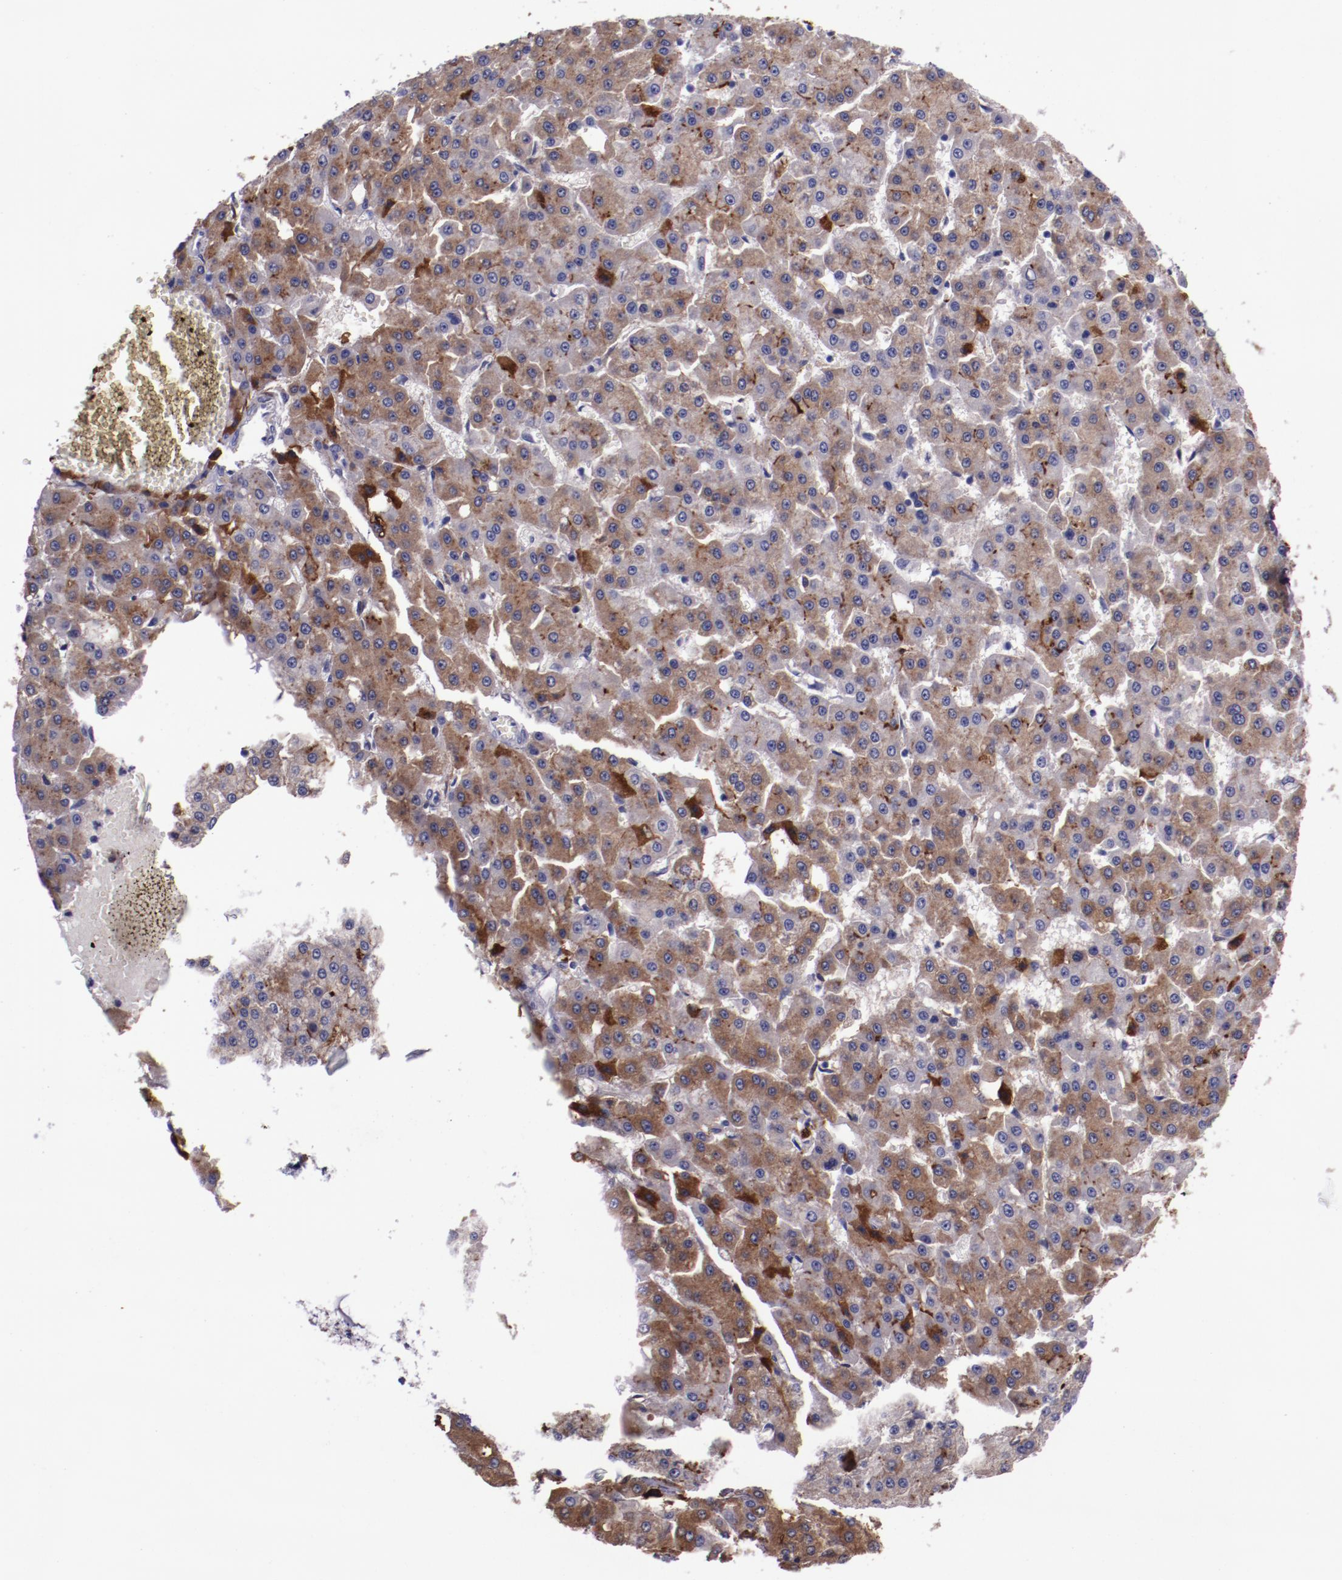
{"staining": {"intensity": "moderate", "quantity": ">75%", "location": "cytoplasmic/membranous"}, "tissue": "liver cancer", "cell_type": "Tumor cells", "image_type": "cancer", "snomed": [{"axis": "morphology", "description": "Carcinoma, Hepatocellular, NOS"}, {"axis": "topography", "description": "Liver"}], "caption": "Moderate cytoplasmic/membranous protein expression is appreciated in approximately >75% of tumor cells in hepatocellular carcinoma (liver).", "gene": "APOH", "patient": {"sex": "male", "age": 47}}